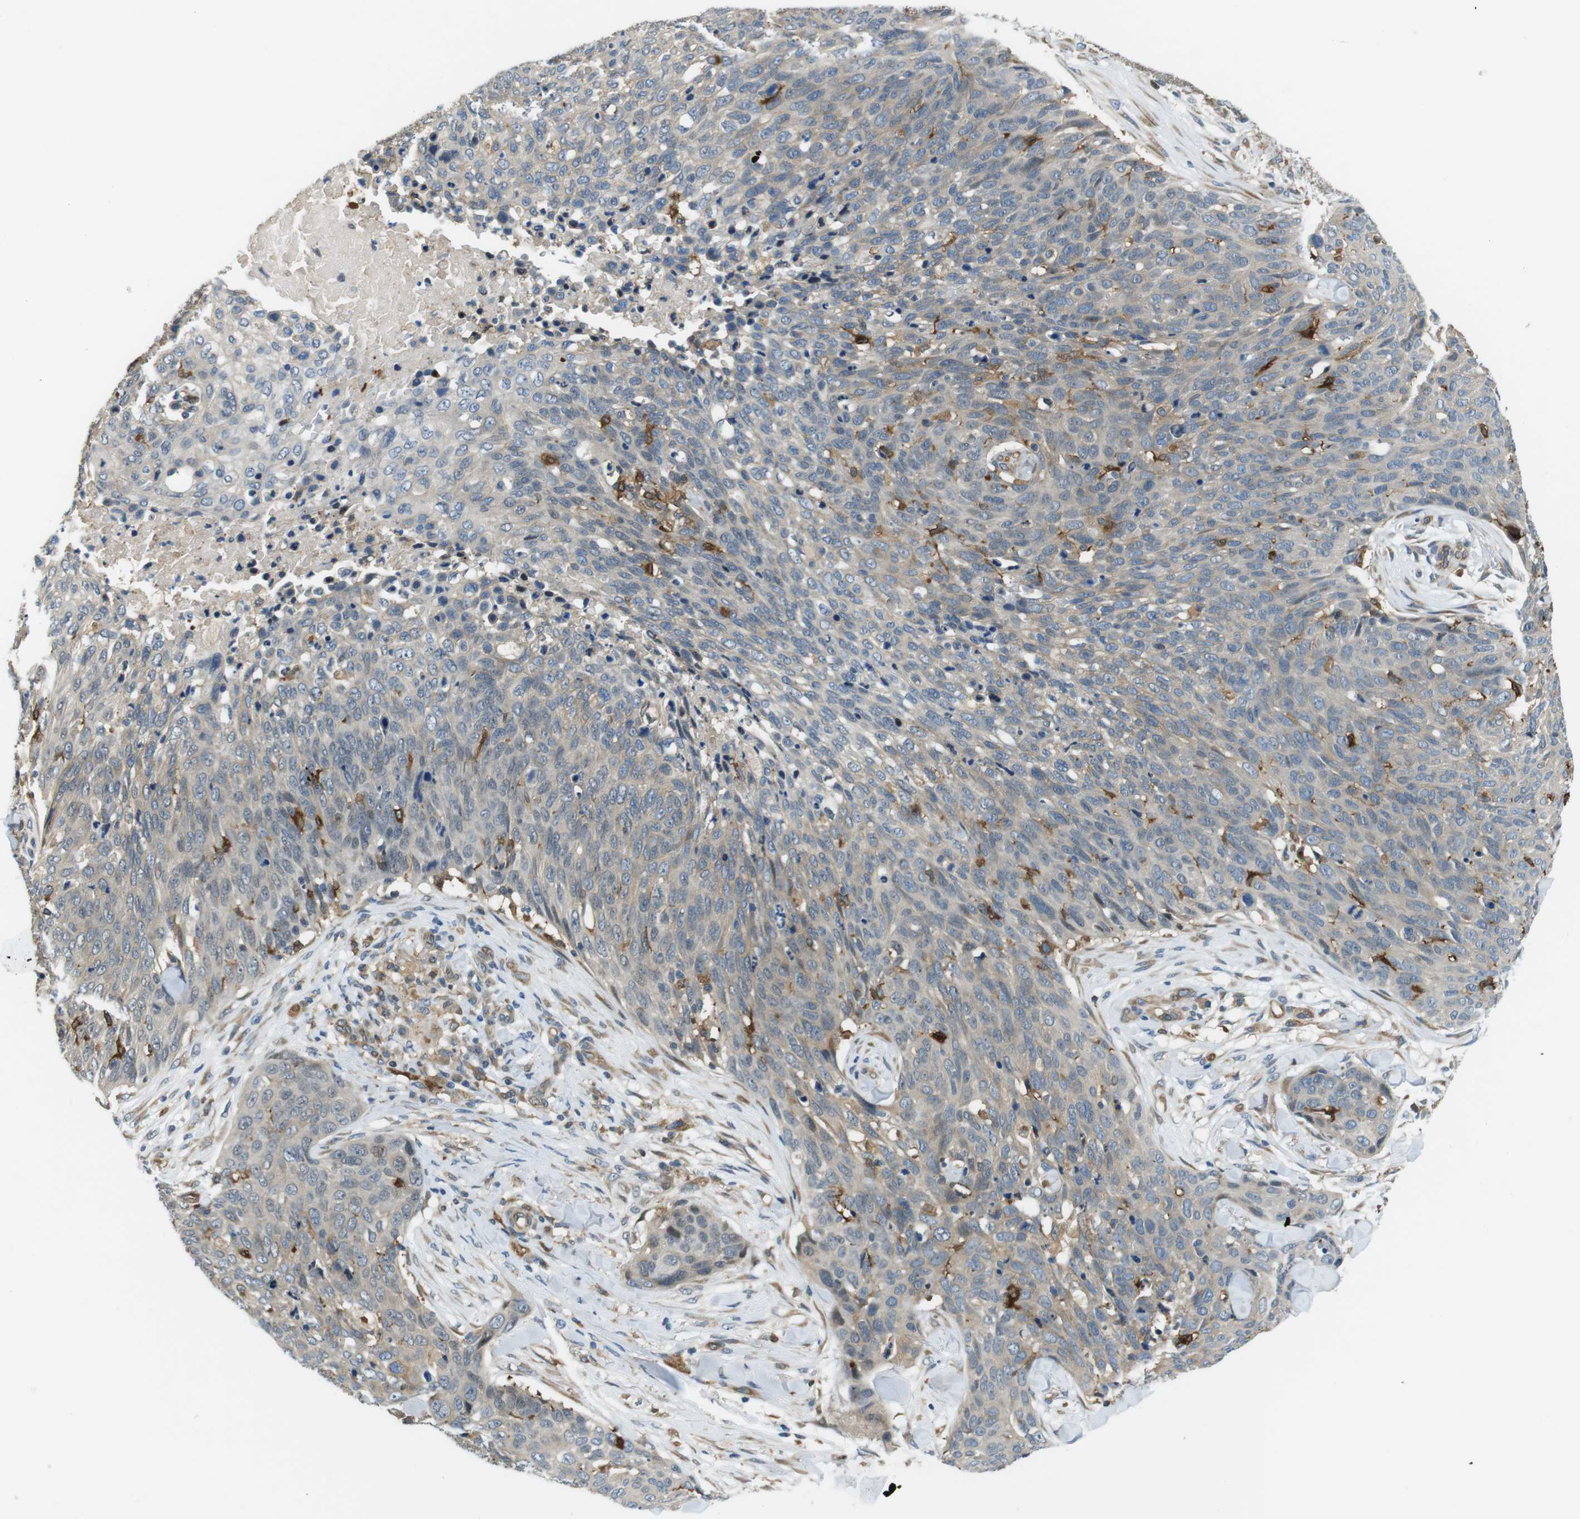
{"staining": {"intensity": "negative", "quantity": "none", "location": "none"}, "tissue": "skin cancer", "cell_type": "Tumor cells", "image_type": "cancer", "snomed": [{"axis": "morphology", "description": "Squamous cell carcinoma in situ, NOS"}, {"axis": "morphology", "description": "Squamous cell carcinoma, NOS"}, {"axis": "topography", "description": "Skin"}], "caption": "A high-resolution photomicrograph shows IHC staining of skin cancer, which displays no significant positivity in tumor cells.", "gene": "PALD1", "patient": {"sex": "male", "age": 93}}